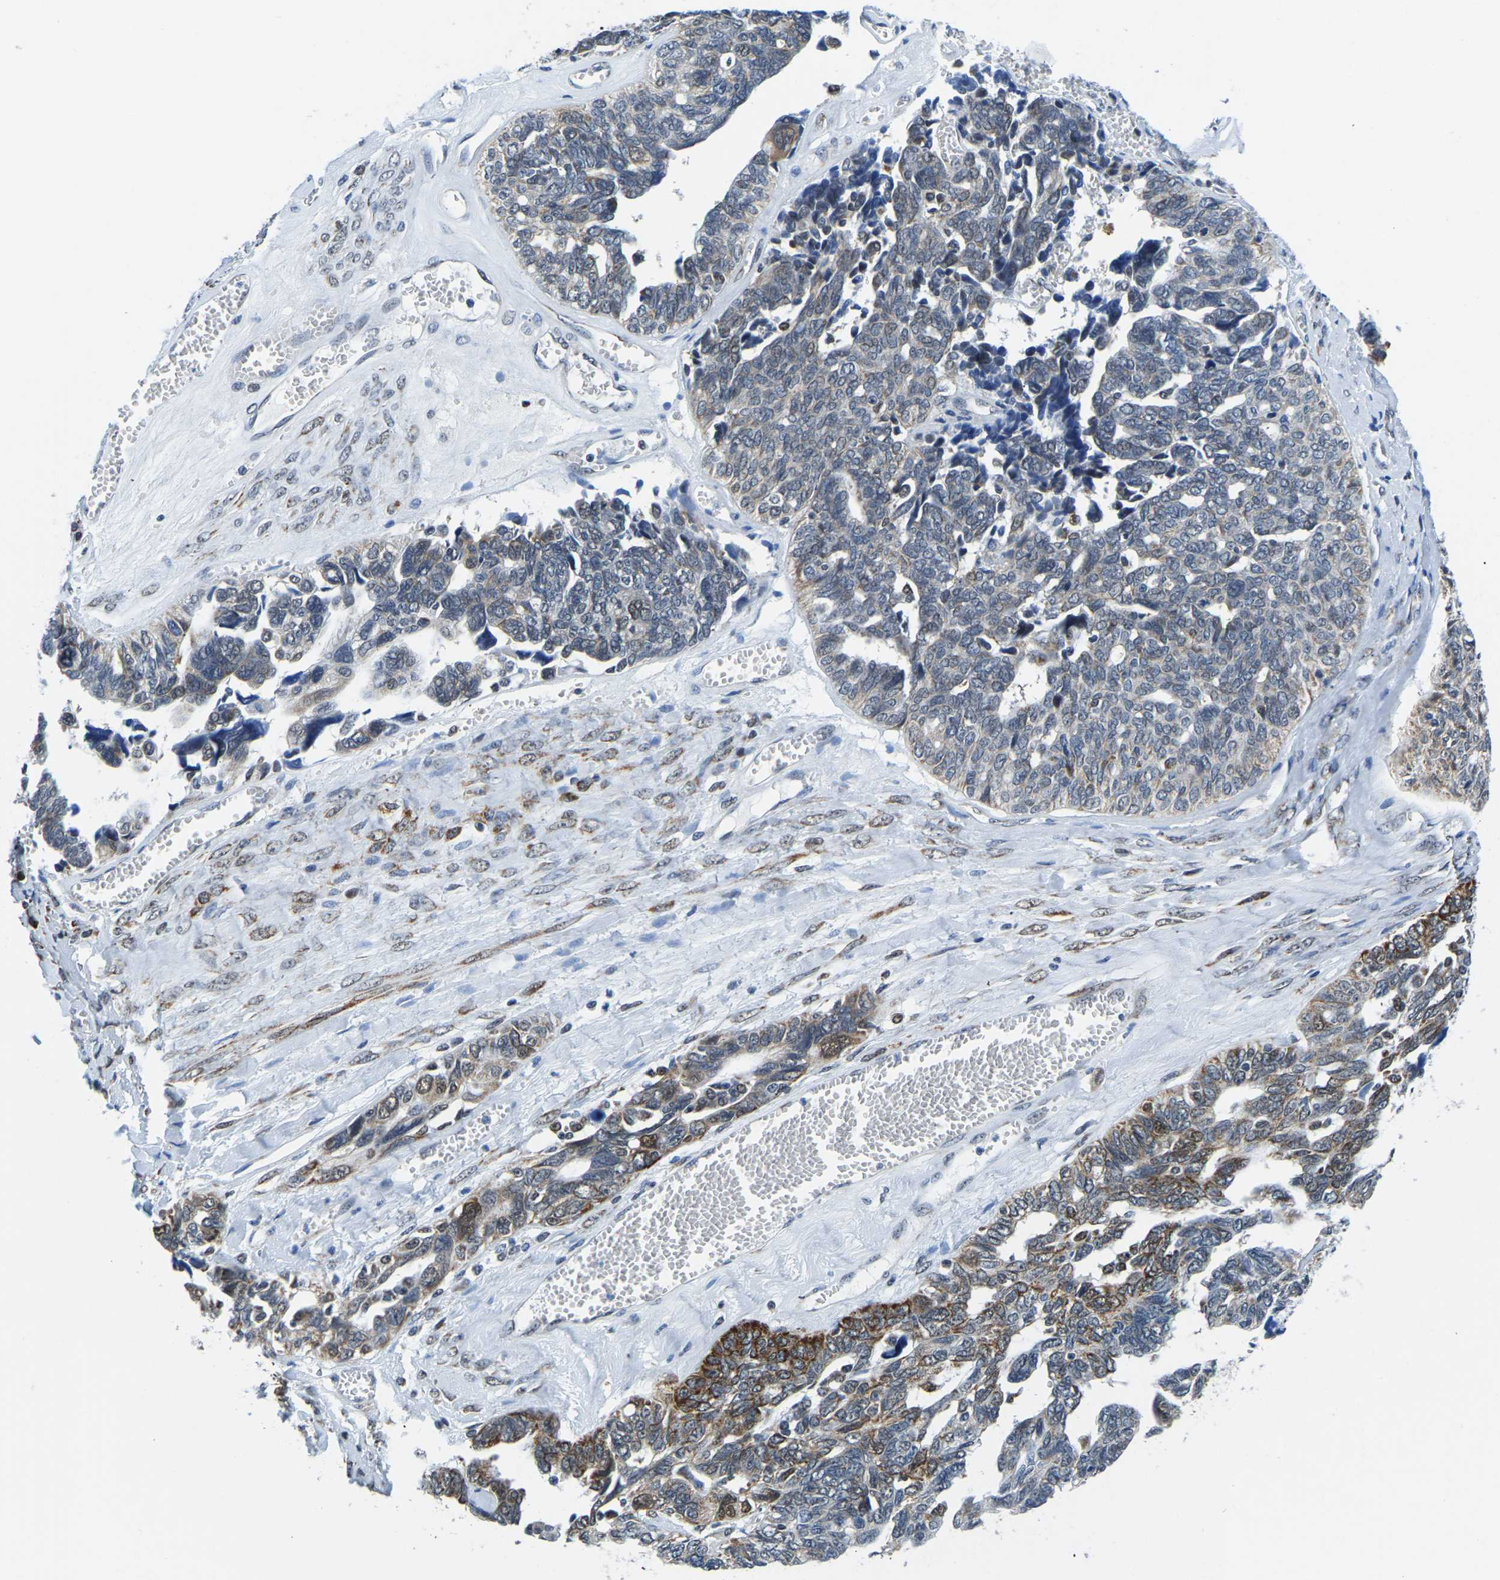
{"staining": {"intensity": "weak", "quantity": "25%-75%", "location": "cytoplasmic/membranous"}, "tissue": "ovarian cancer", "cell_type": "Tumor cells", "image_type": "cancer", "snomed": [{"axis": "morphology", "description": "Cystadenocarcinoma, serous, NOS"}, {"axis": "topography", "description": "Ovary"}], "caption": "Ovarian cancer (serous cystadenocarcinoma) was stained to show a protein in brown. There is low levels of weak cytoplasmic/membranous positivity in approximately 25%-75% of tumor cells. (DAB IHC, brown staining for protein, blue staining for nuclei).", "gene": "BNIP3L", "patient": {"sex": "female", "age": 79}}